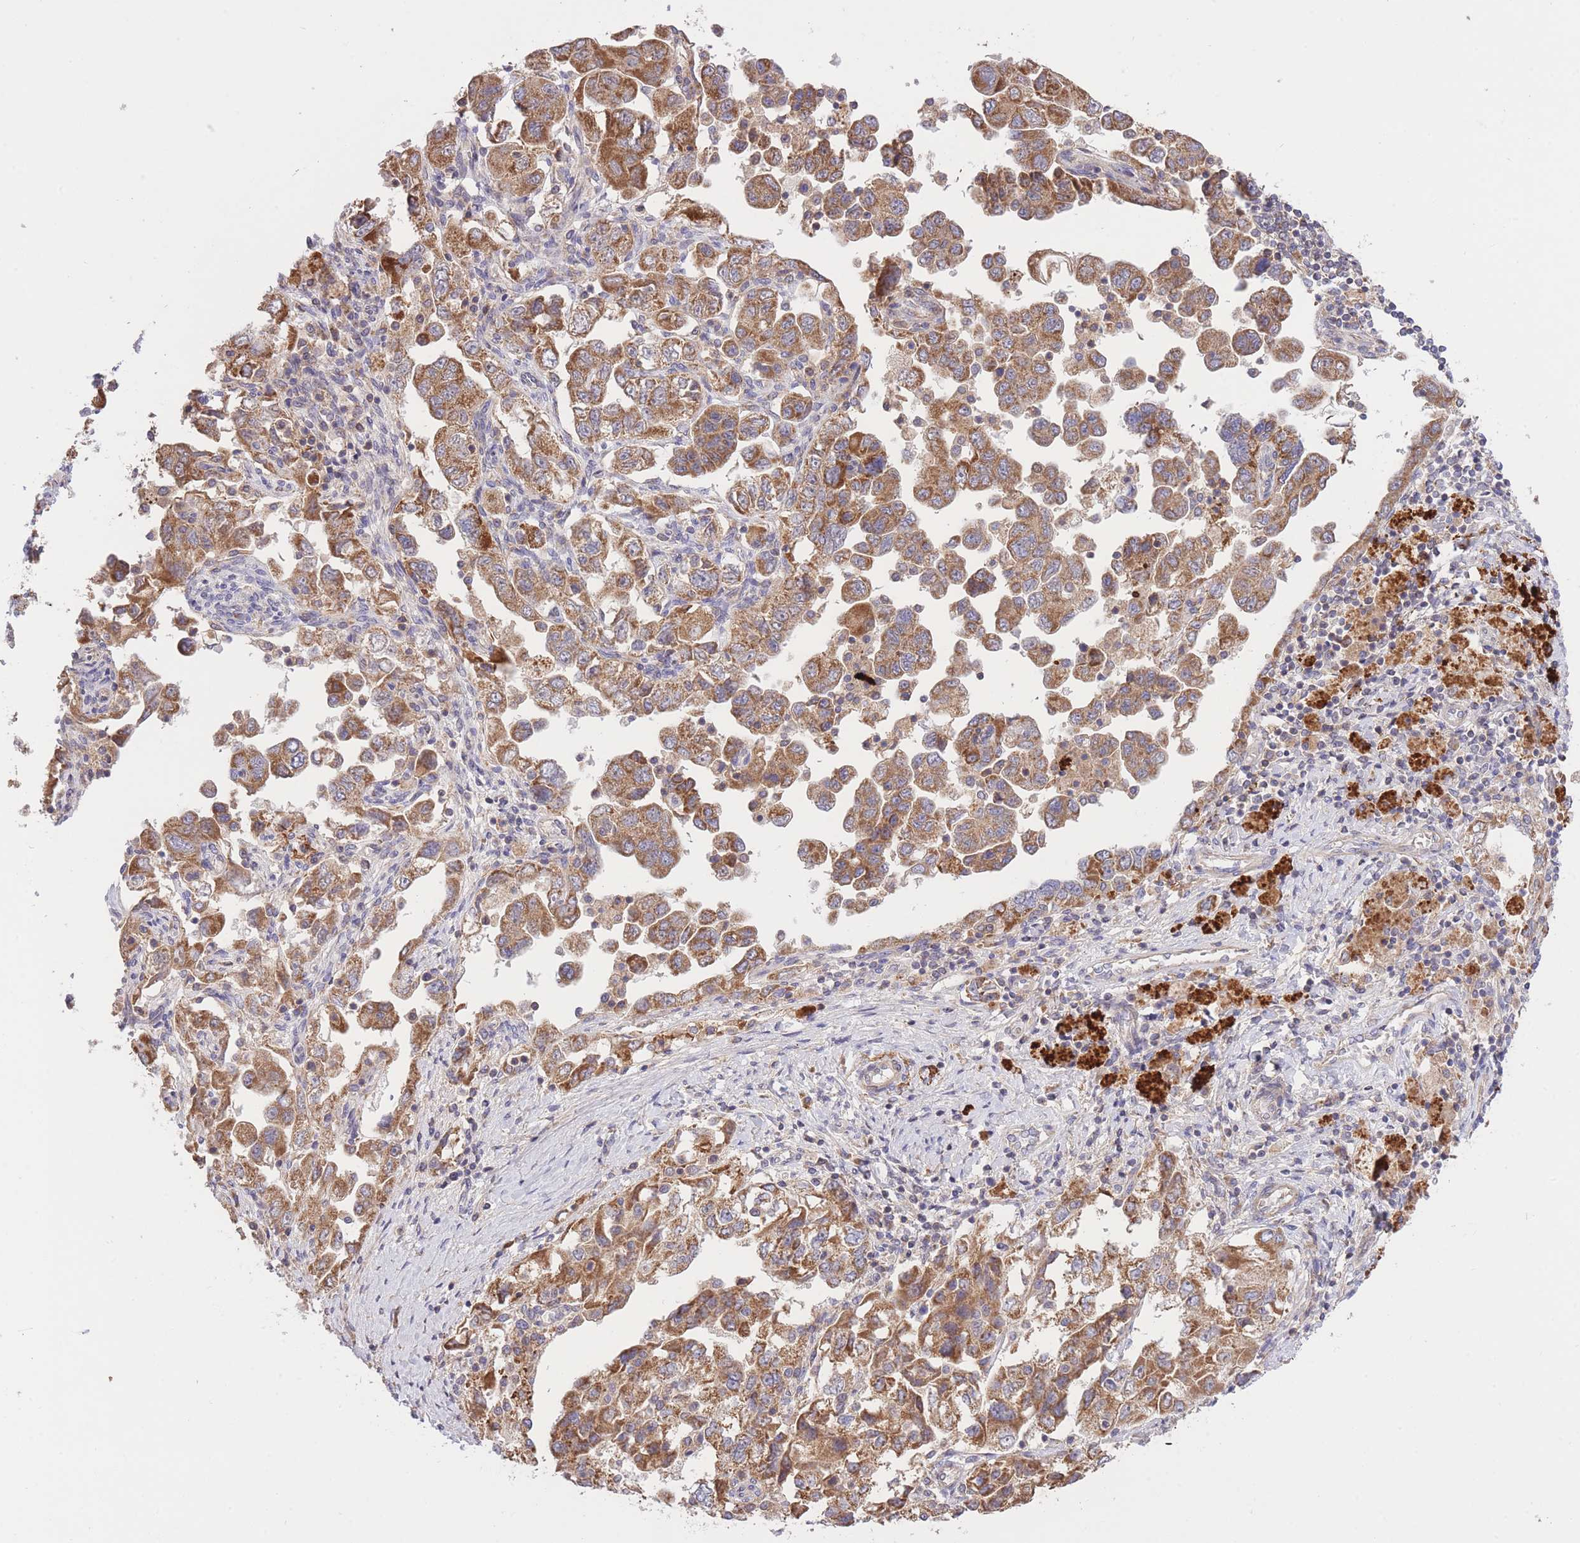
{"staining": {"intensity": "moderate", "quantity": ">75%", "location": "cytoplasmic/membranous"}, "tissue": "ovarian cancer", "cell_type": "Tumor cells", "image_type": "cancer", "snomed": [{"axis": "morphology", "description": "Carcinoma, NOS"}, {"axis": "morphology", "description": "Cystadenocarcinoma, serous, NOS"}, {"axis": "topography", "description": "Ovary"}], "caption": "An image of ovarian serous cystadenocarcinoma stained for a protein displays moderate cytoplasmic/membranous brown staining in tumor cells.", "gene": "ATP13A2", "patient": {"sex": "female", "age": 69}}